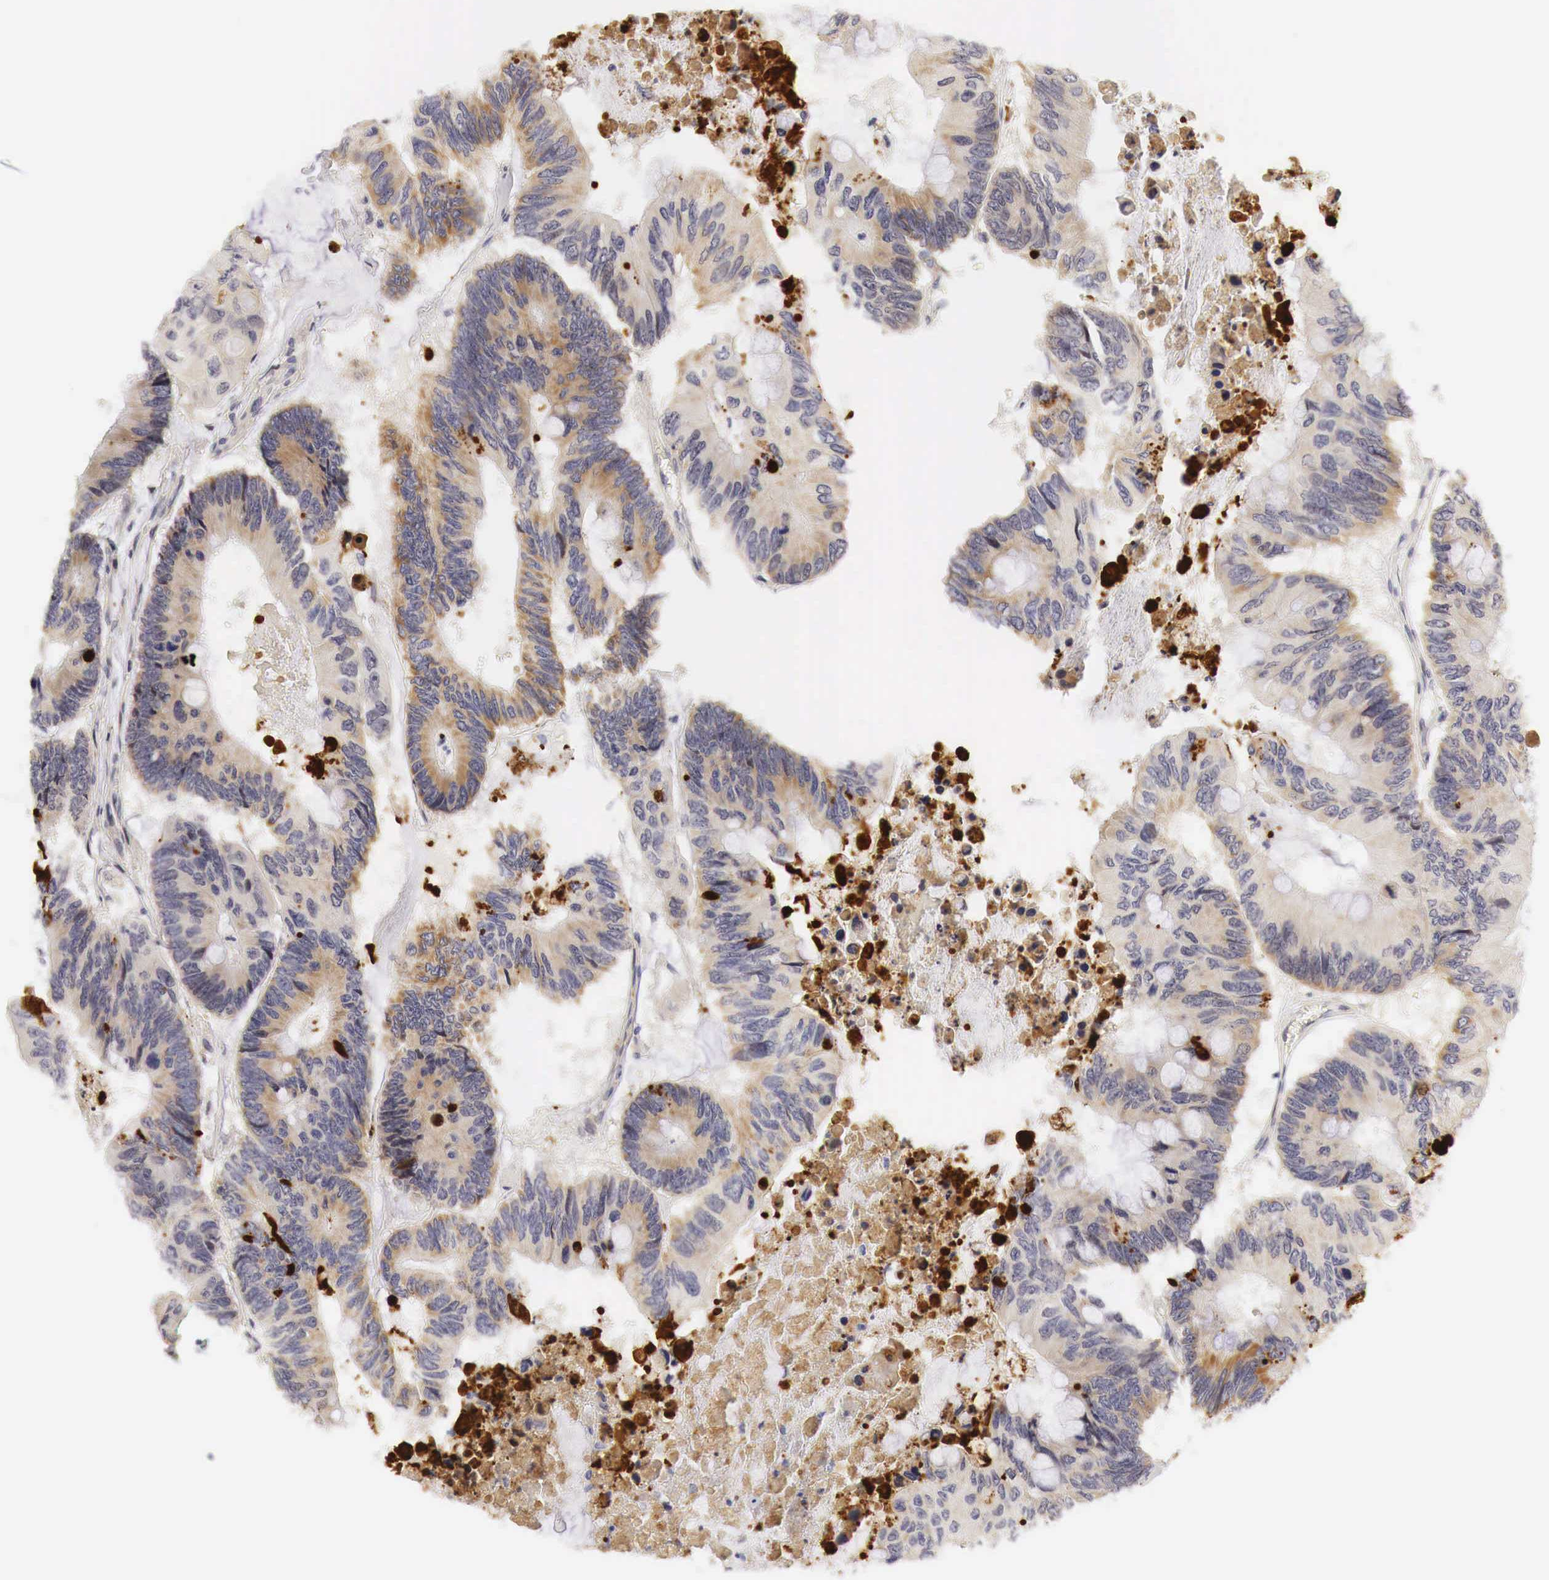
{"staining": {"intensity": "weak", "quantity": "25%-75%", "location": "cytoplasmic/membranous"}, "tissue": "colorectal cancer", "cell_type": "Tumor cells", "image_type": "cancer", "snomed": [{"axis": "morphology", "description": "Adenocarcinoma, NOS"}, {"axis": "topography", "description": "Colon"}], "caption": "Adenocarcinoma (colorectal) stained with immunohistochemistry (IHC) exhibits weak cytoplasmic/membranous staining in approximately 25%-75% of tumor cells. (Brightfield microscopy of DAB IHC at high magnification).", "gene": "CASP3", "patient": {"sex": "male", "age": 65}}